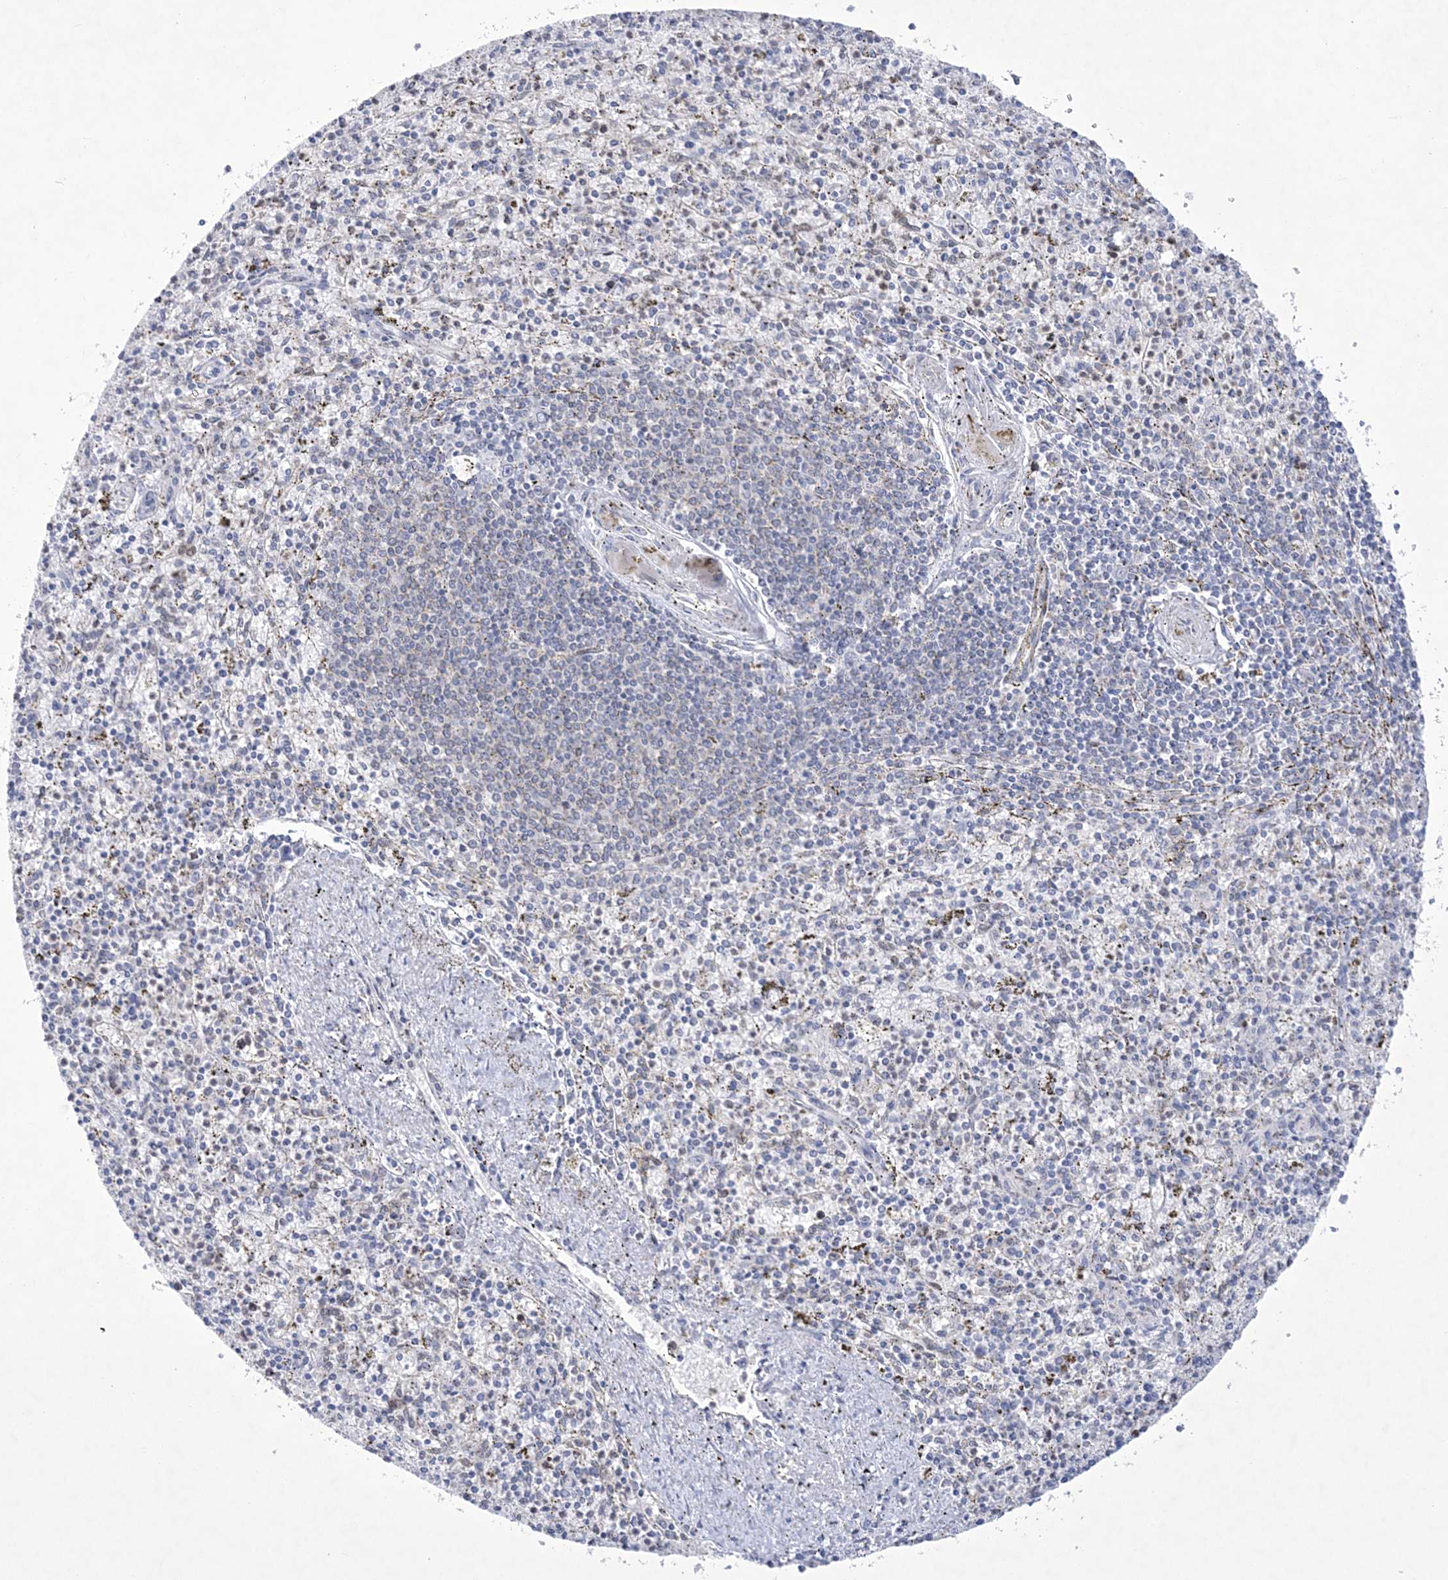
{"staining": {"intensity": "negative", "quantity": "none", "location": "none"}, "tissue": "spleen", "cell_type": "Cells in red pulp", "image_type": "normal", "snomed": [{"axis": "morphology", "description": "Normal tissue, NOS"}, {"axis": "topography", "description": "Spleen"}], "caption": "IHC histopathology image of benign spleen stained for a protein (brown), which demonstrates no staining in cells in red pulp.", "gene": "WDR27", "patient": {"sex": "male", "age": 72}}